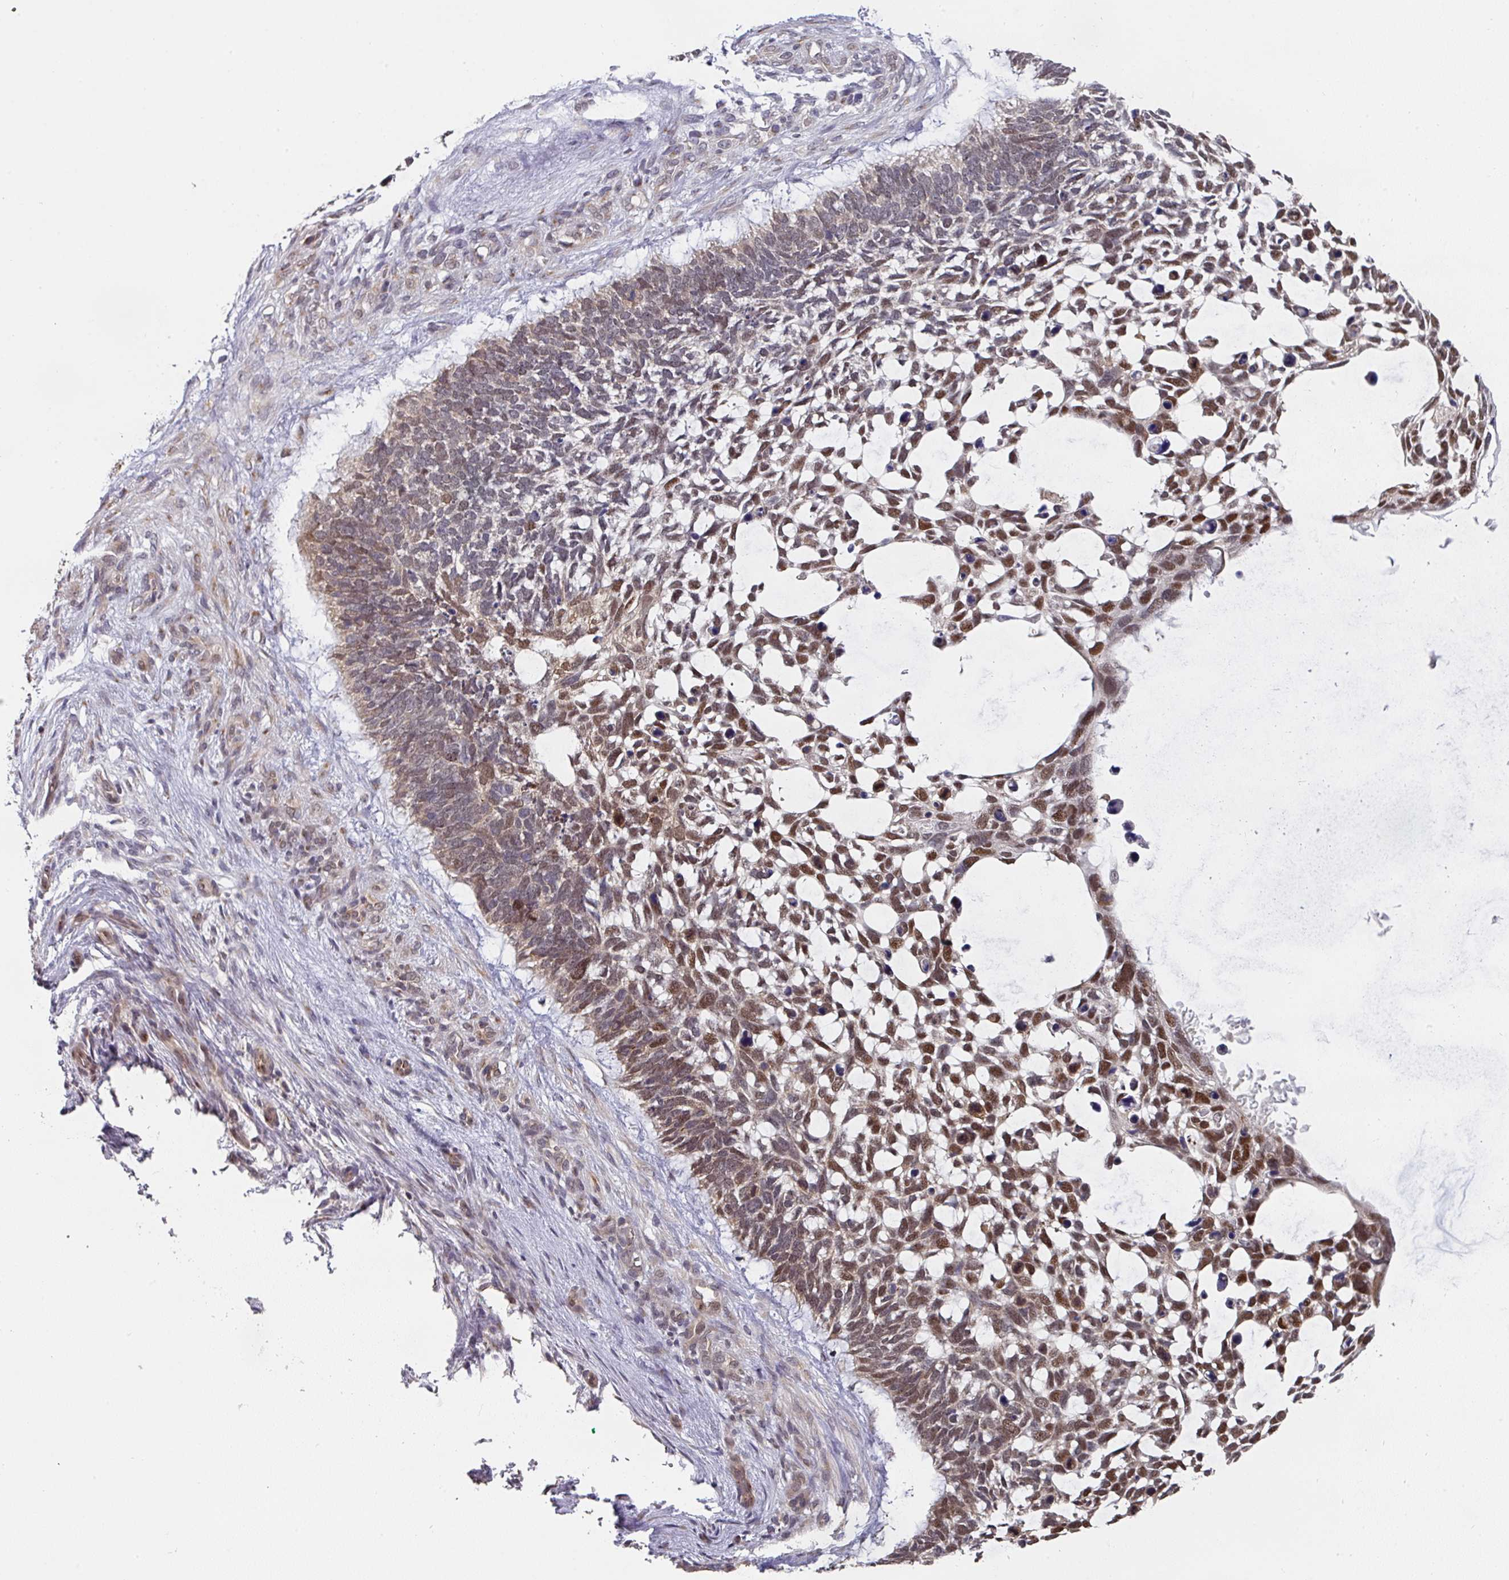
{"staining": {"intensity": "moderate", "quantity": "25%-75%", "location": "cytoplasmic/membranous,nuclear"}, "tissue": "skin cancer", "cell_type": "Tumor cells", "image_type": "cancer", "snomed": [{"axis": "morphology", "description": "Basal cell carcinoma"}, {"axis": "topography", "description": "Skin"}], "caption": "Immunohistochemical staining of human skin cancer (basal cell carcinoma) demonstrates medium levels of moderate cytoplasmic/membranous and nuclear protein positivity in approximately 25%-75% of tumor cells.", "gene": "C18orf25", "patient": {"sex": "male", "age": 88}}